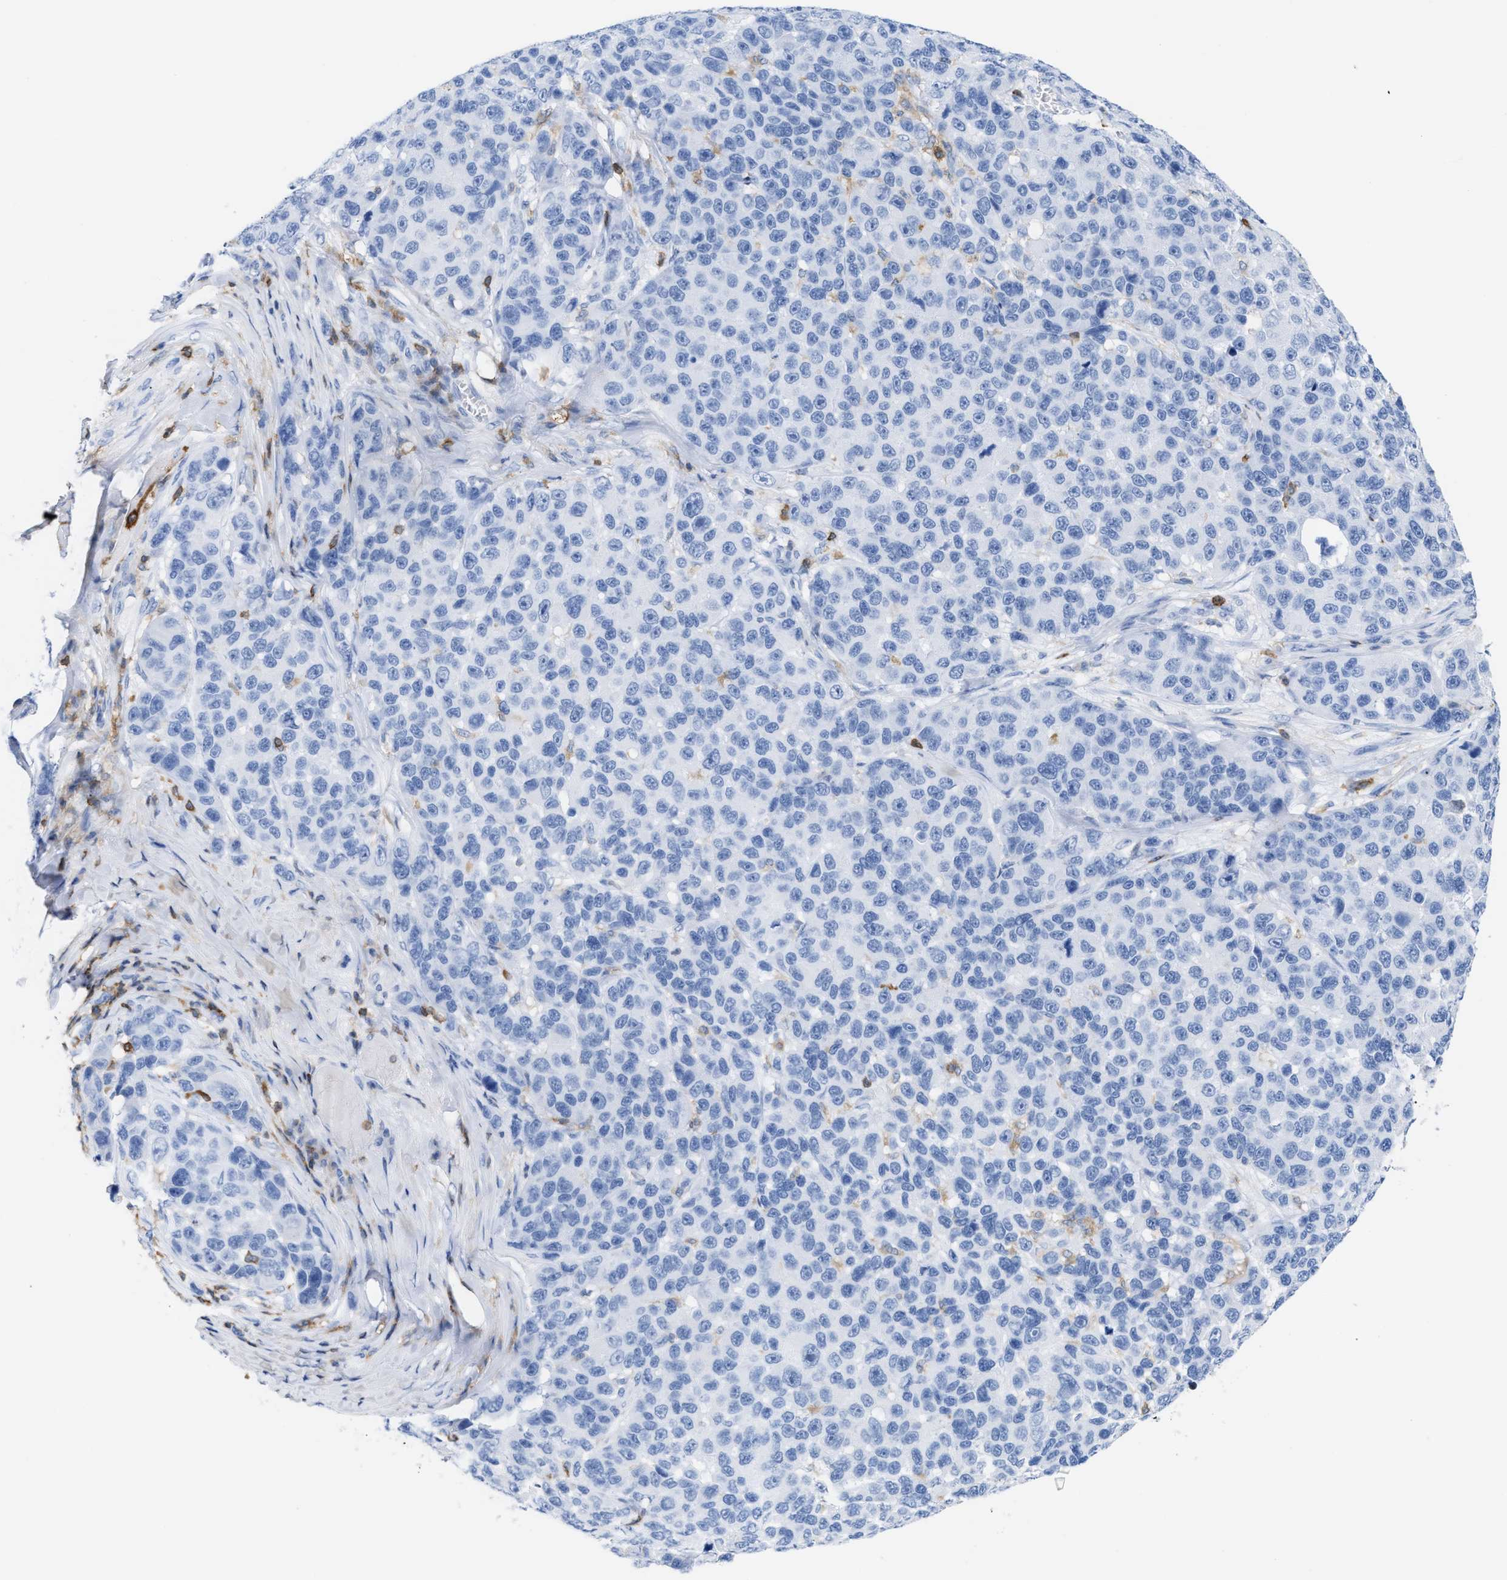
{"staining": {"intensity": "negative", "quantity": "none", "location": "none"}, "tissue": "melanoma", "cell_type": "Tumor cells", "image_type": "cancer", "snomed": [{"axis": "morphology", "description": "Malignant melanoma, NOS"}, {"axis": "topography", "description": "Skin"}], "caption": "This is an immunohistochemistry image of melanoma. There is no staining in tumor cells.", "gene": "LCP1", "patient": {"sex": "male", "age": 53}}